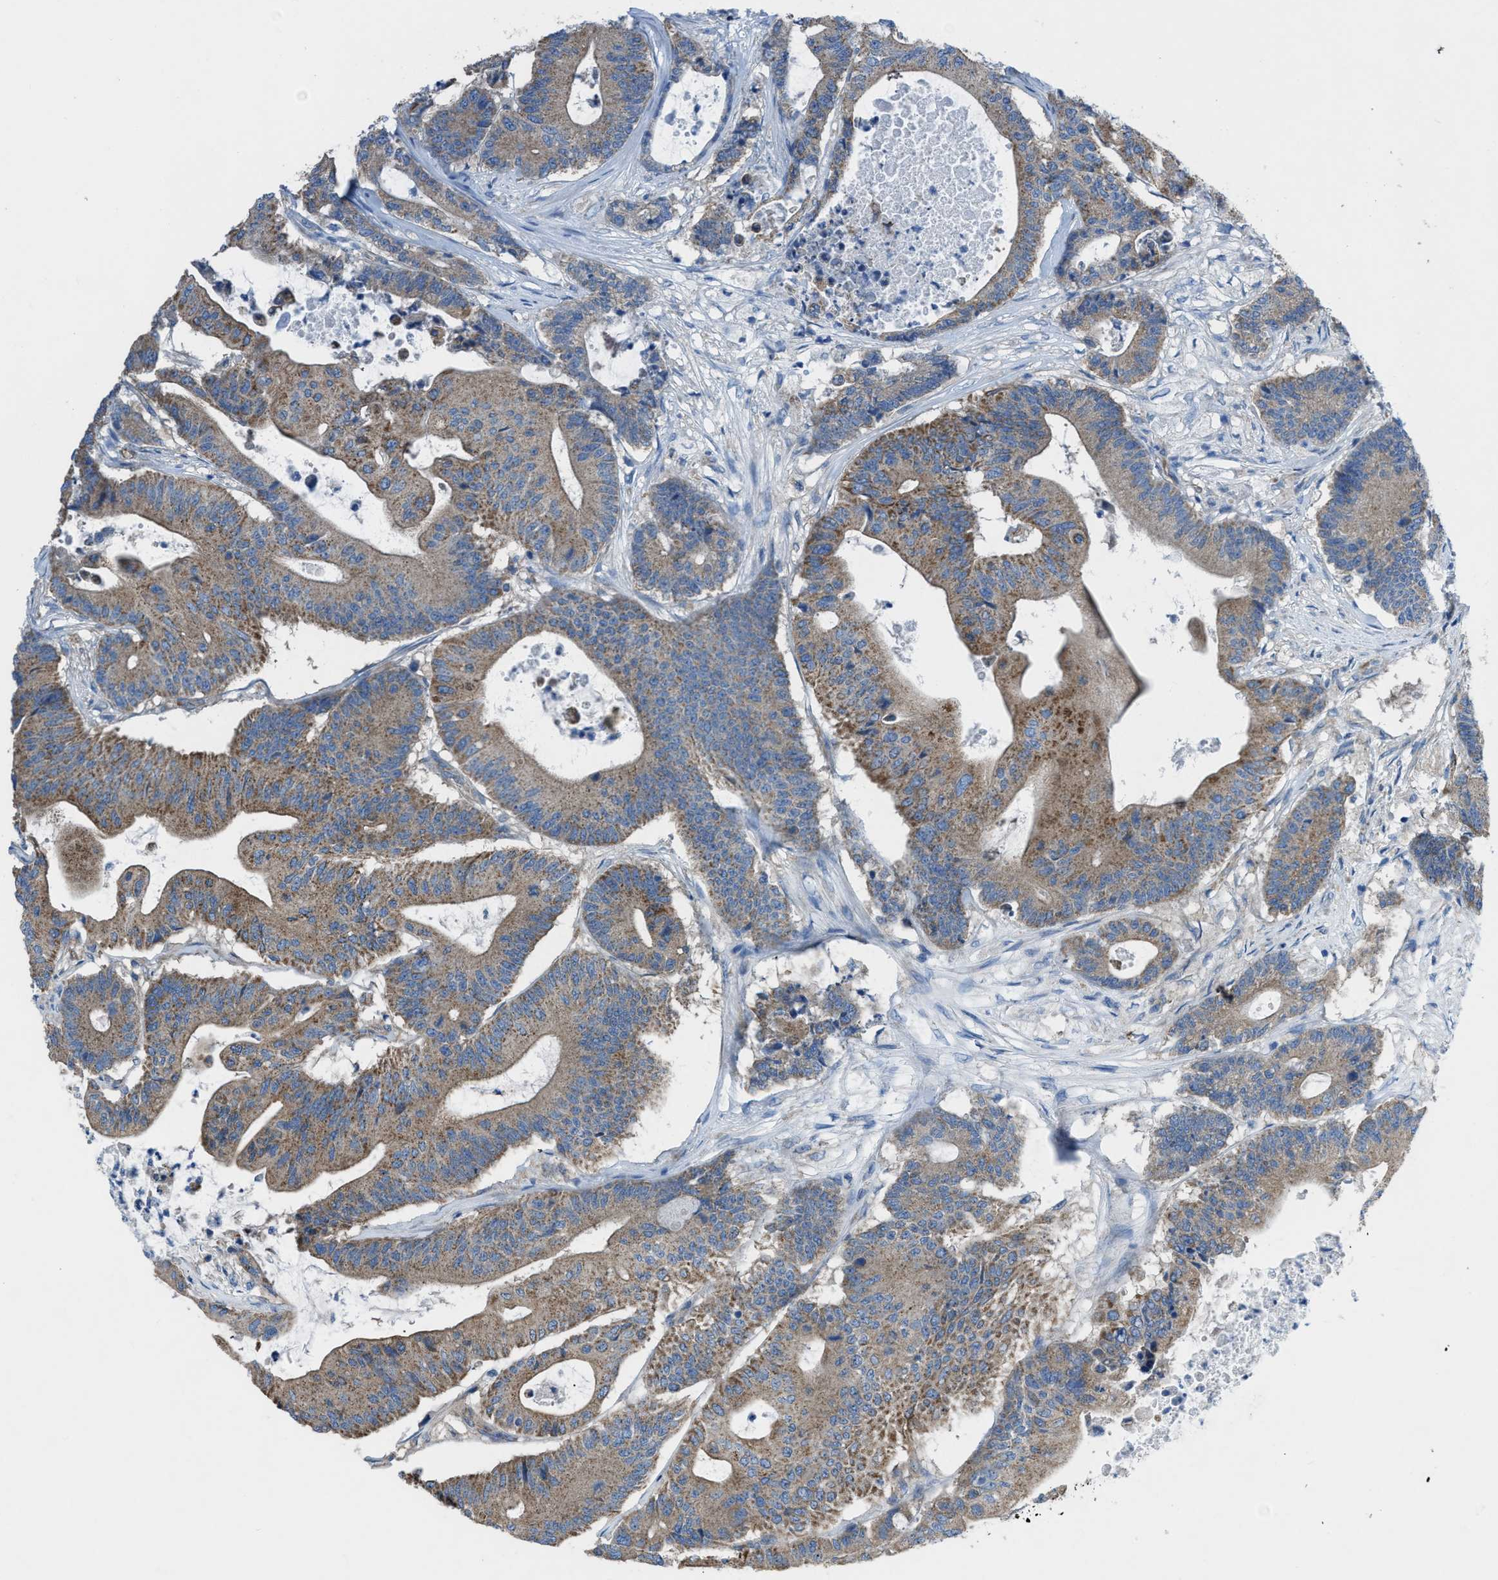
{"staining": {"intensity": "moderate", "quantity": ">75%", "location": "cytoplasmic/membranous"}, "tissue": "colorectal cancer", "cell_type": "Tumor cells", "image_type": "cancer", "snomed": [{"axis": "morphology", "description": "Adenocarcinoma, NOS"}, {"axis": "topography", "description": "Colon"}], "caption": "Colorectal cancer stained with immunohistochemistry (IHC) displays moderate cytoplasmic/membranous expression in approximately >75% of tumor cells. The protein is shown in brown color, while the nuclei are stained blue.", "gene": "DOLPP1", "patient": {"sex": "female", "age": 84}}